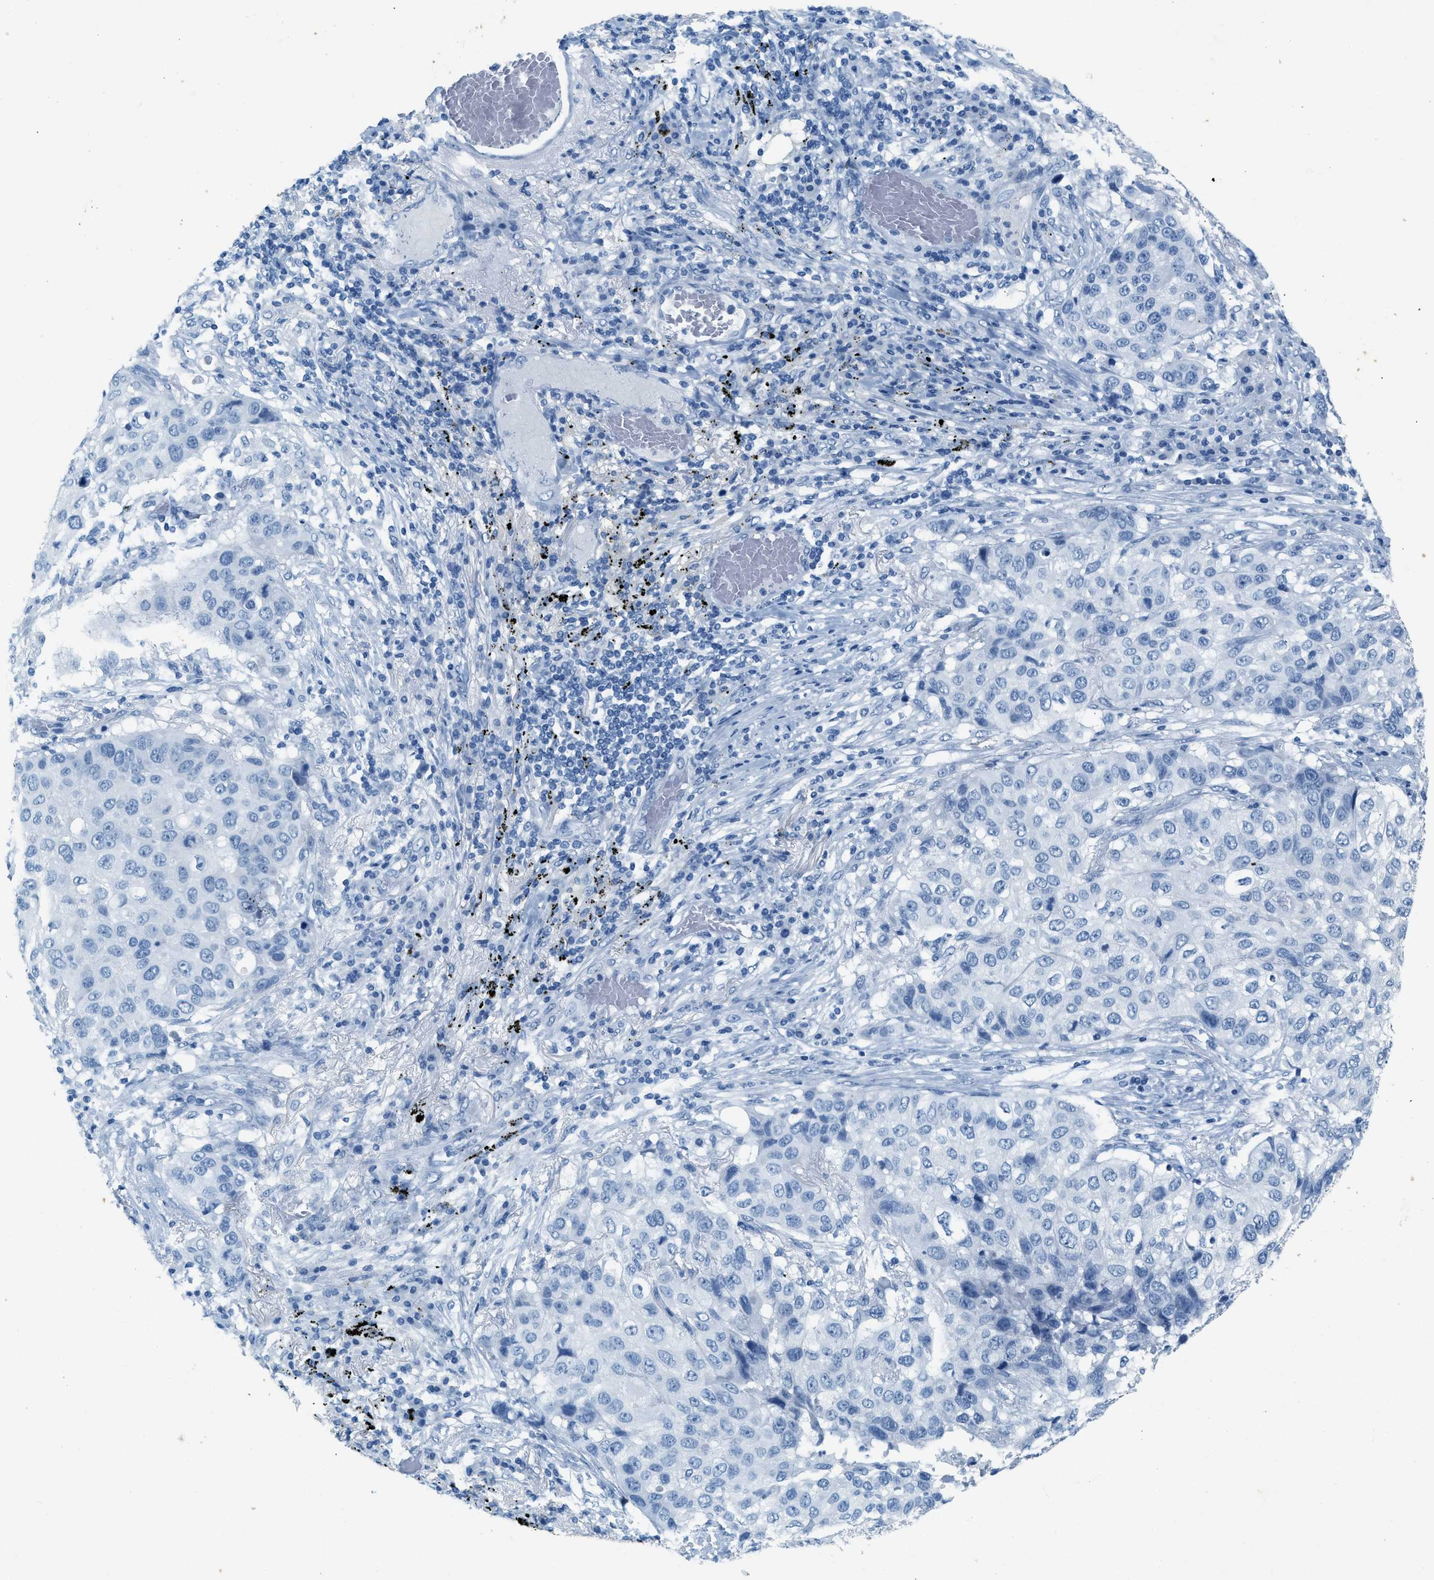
{"staining": {"intensity": "negative", "quantity": "none", "location": "none"}, "tissue": "lung cancer", "cell_type": "Tumor cells", "image_type": "cancer", "snomed": [{"axis": "morphology", "description": "Squamous cell carcinoma, NOS"}, {"axis": "topography", "description": "Lung"}], "caption": "Lung cancer was stained to show a protein in brown. There is no significant staining in tumor cells. Nuclei are stained in blue.", "gene": "HHATL", "patient": {"sex": "male", "age": 57}}